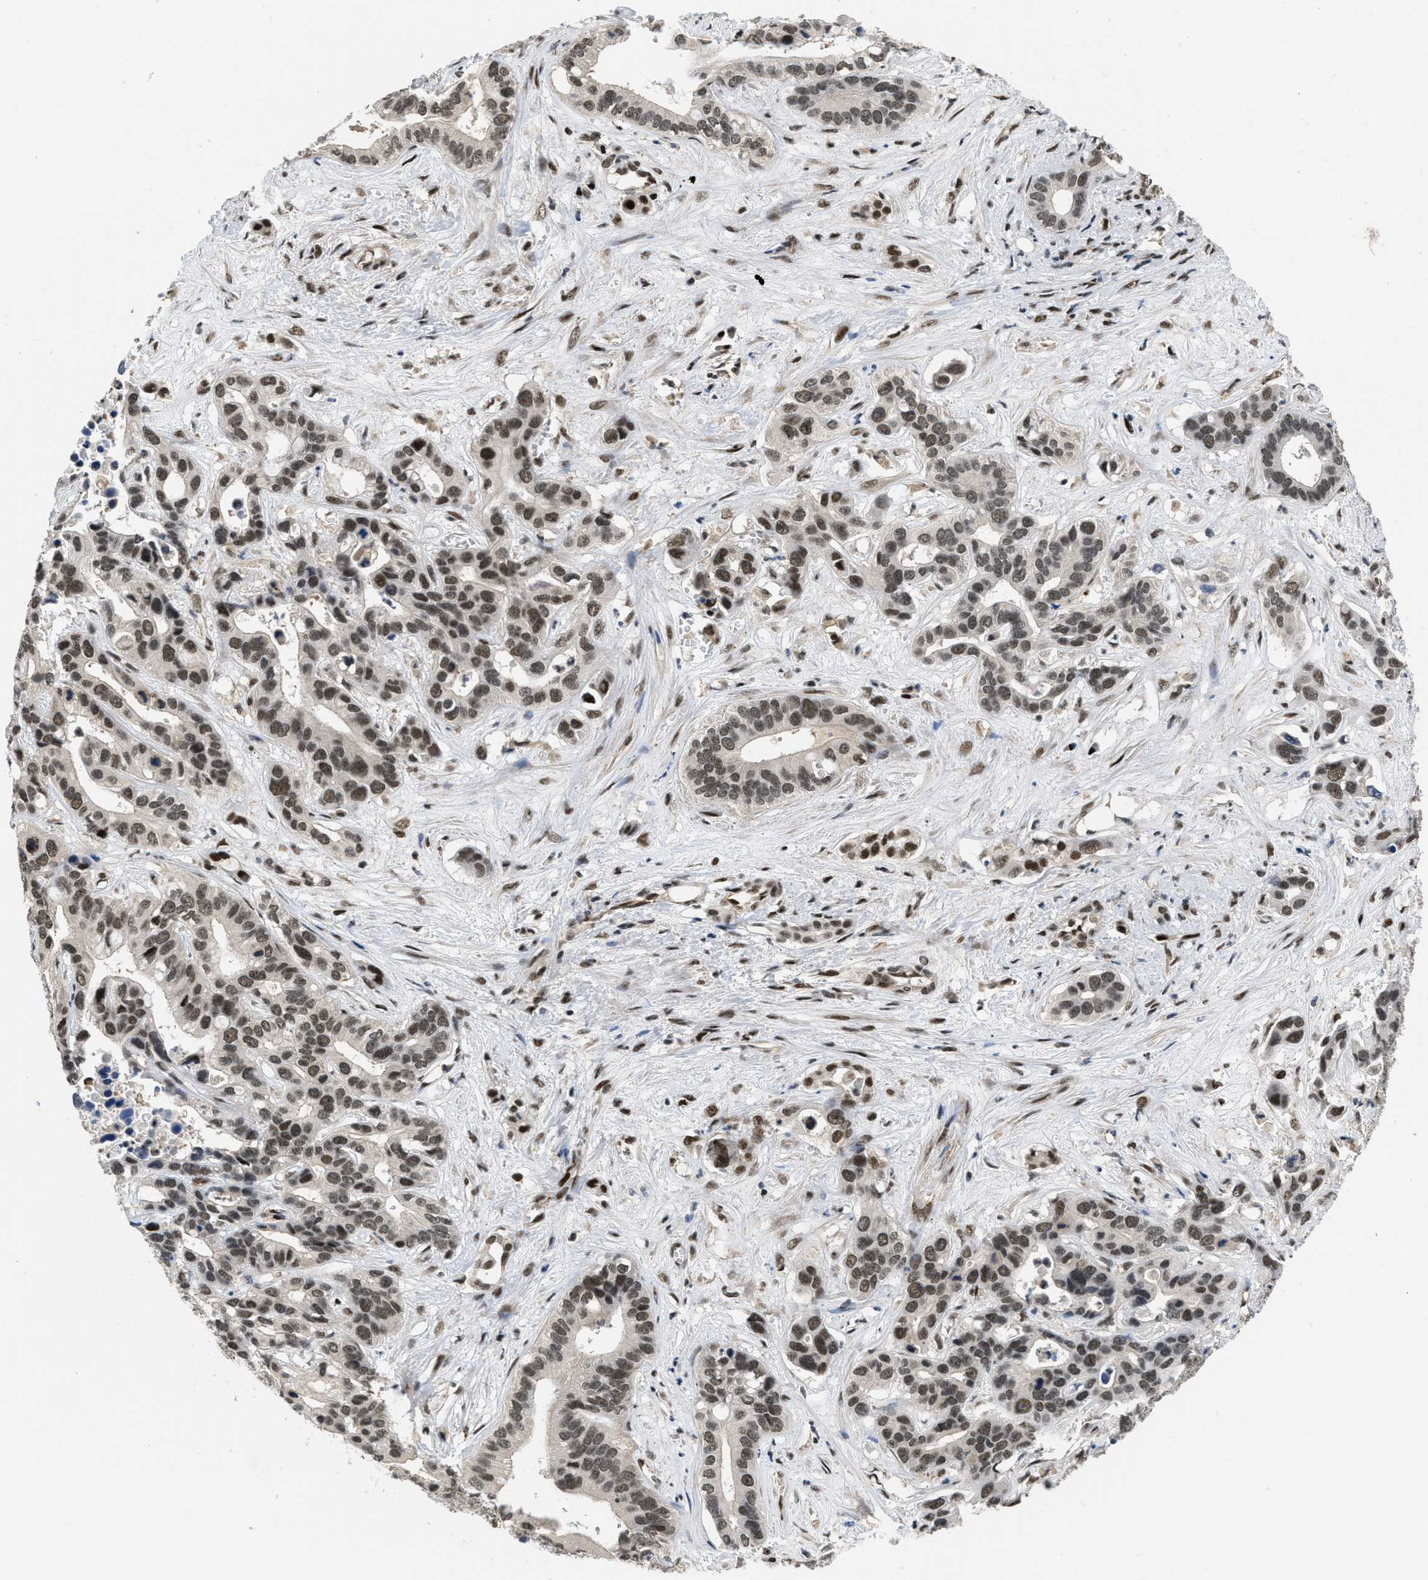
{"staining": {"intensity": "strong", "quantity": ">75%", "location": "cytoplasmic/membranous"}, "tissue": "liver cancer", "cell_type": "Tumor cells", "image_type": "cancer", "snomed": [{"axis": "morphology", "description": "Cholangiocarcinoma"}, {"axis": "topography", "description": "Liver"}], "caption": "A brown stain labels strong cytoplasmic/membranous positivity of a protein in liver cholangiocarcinoma tumor cells.", "gene": "CUL4B", "patient": {"sex": "female", "age": 65}}